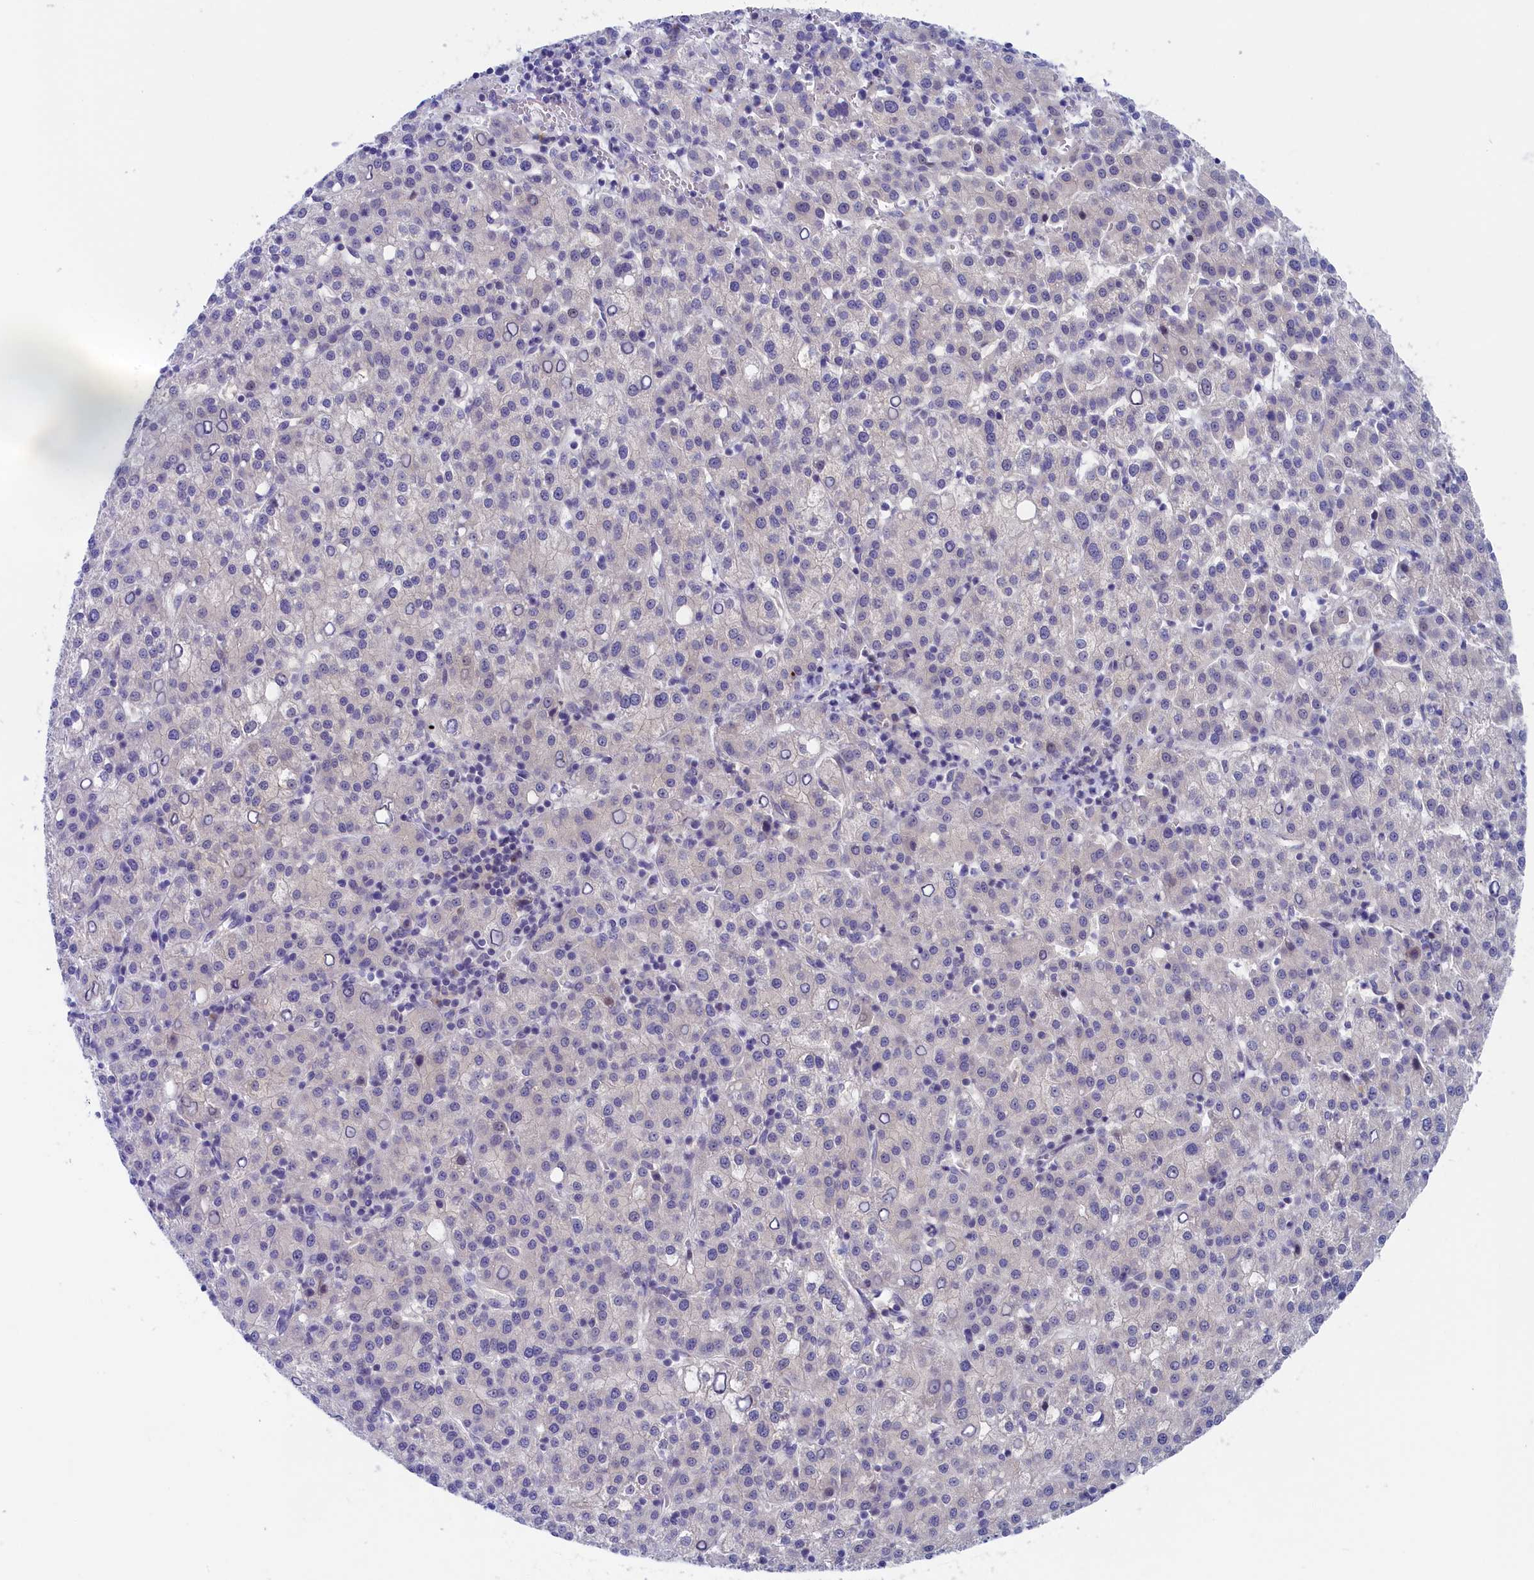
{"staining": {"intensity": "negative", "quantity": "none", "location": "none"}, "tissue": "liver cancer", "cell_type": "Tumor cells", "image_type": "cancer", "snomed": [{"axis": "morphology", "description": "Carcinoma, Hepatocellular, NOS"}, {"axis": "topography", "description": "Liver"}], "caption": "Liver cancer stained for a protein using immunohistochemistry (IHC) demonstrates no staining tumor cells.", "gene": "CHST12", "patient": {"sex": "female", "age": 58}}